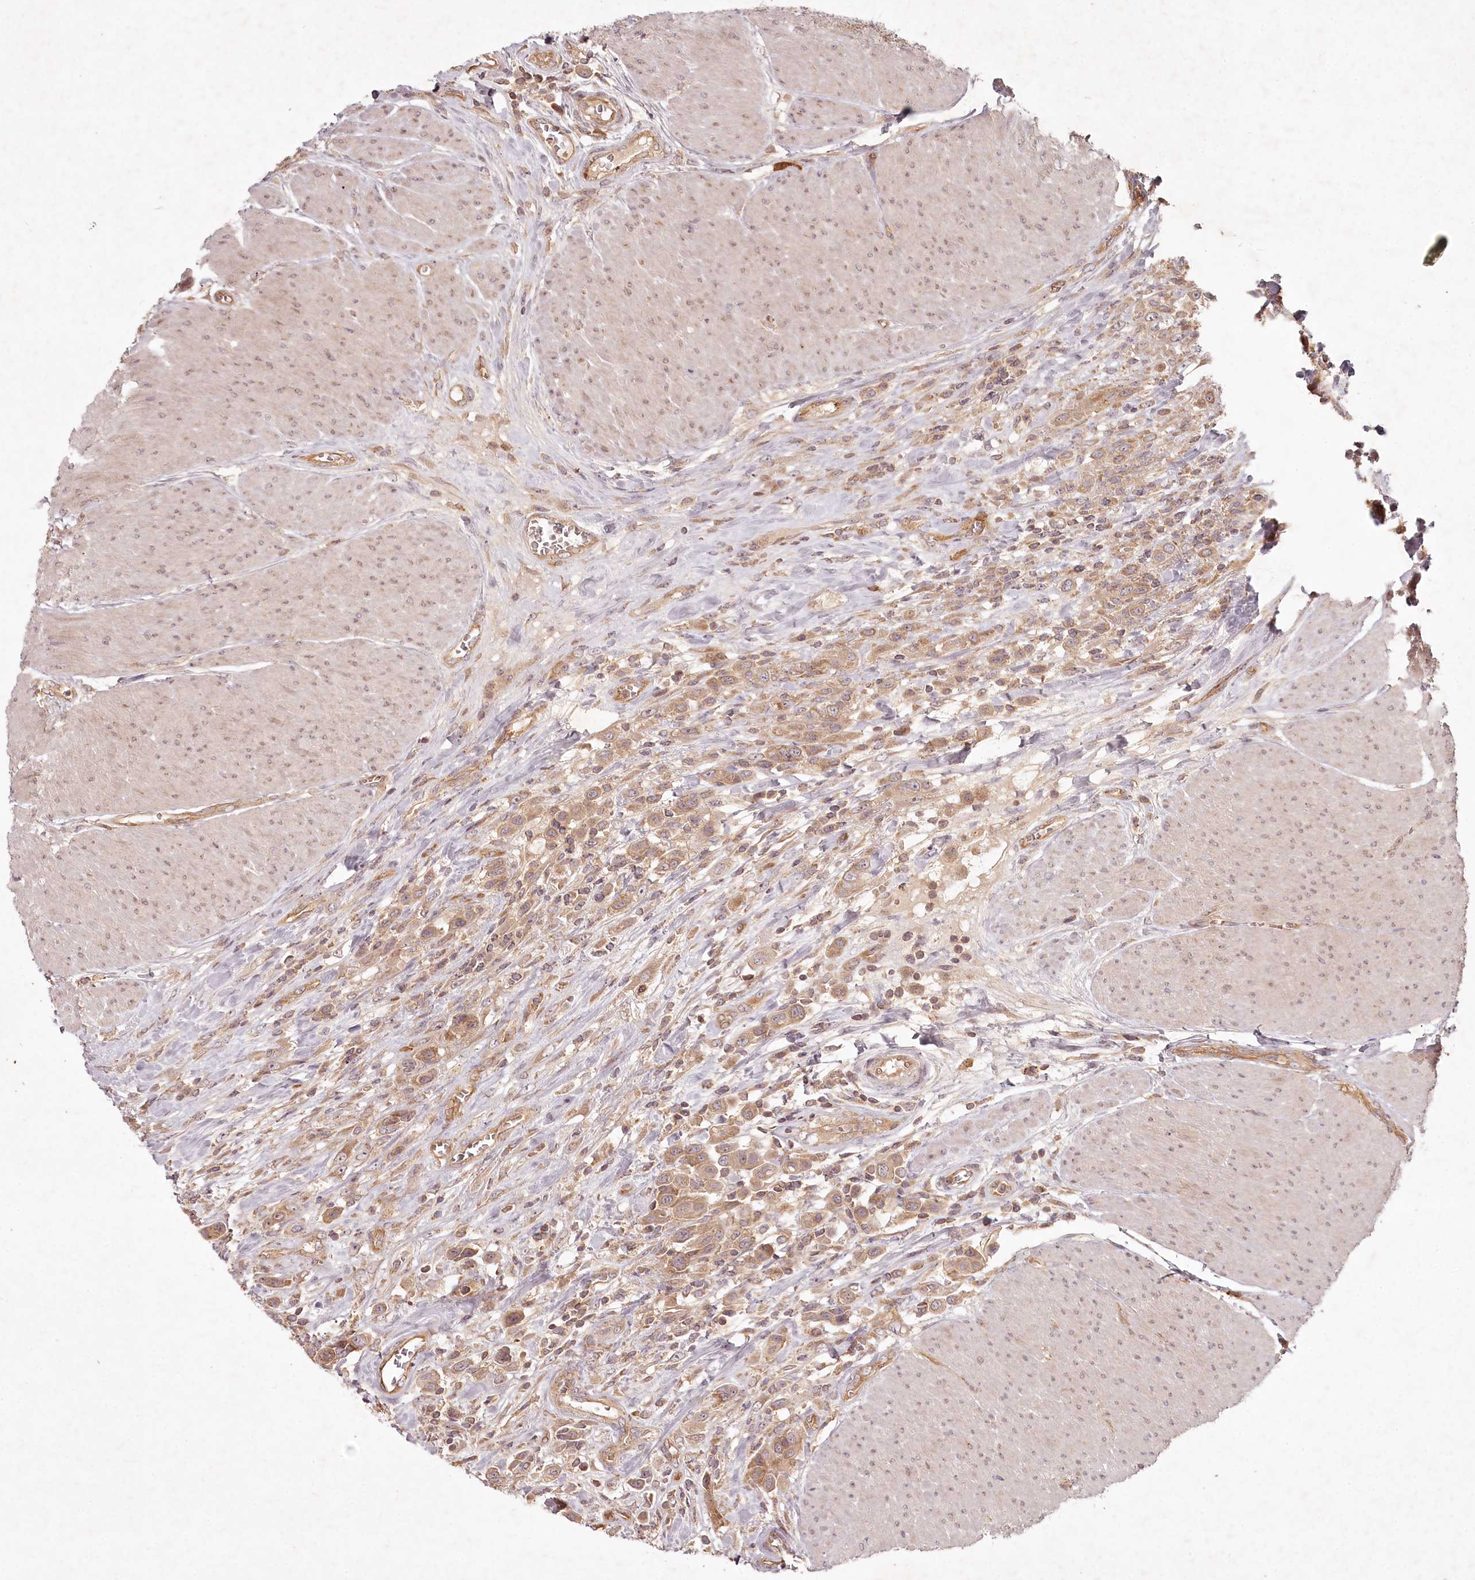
{"staining": {"intensity": "moderate", "quantity": ">75%", "location": "cytoplasmic/membranous"}, "tissue": "urothelial cancer", "cell_type": "Tumor cells", "image_type": "cancer", "snomed": [{"axis": "morphology", "description": "Urothelial carcinoma, High grade"}, {"axis": "topography", "description": "Urinary bladder"}], "caption": "Protein analysis of urothelial cancer tissue demonstrates moderate cytoplasmic/membranous expression in about >75% of tumor cells. Using DAB (3,3'-diaminobenzidine) (brown) and hematoxylin (blue) stains, captured at high magnification using brightfield microscopy.", "gene": "TMIE", "patient": {"sex": "male", "age": 50}}